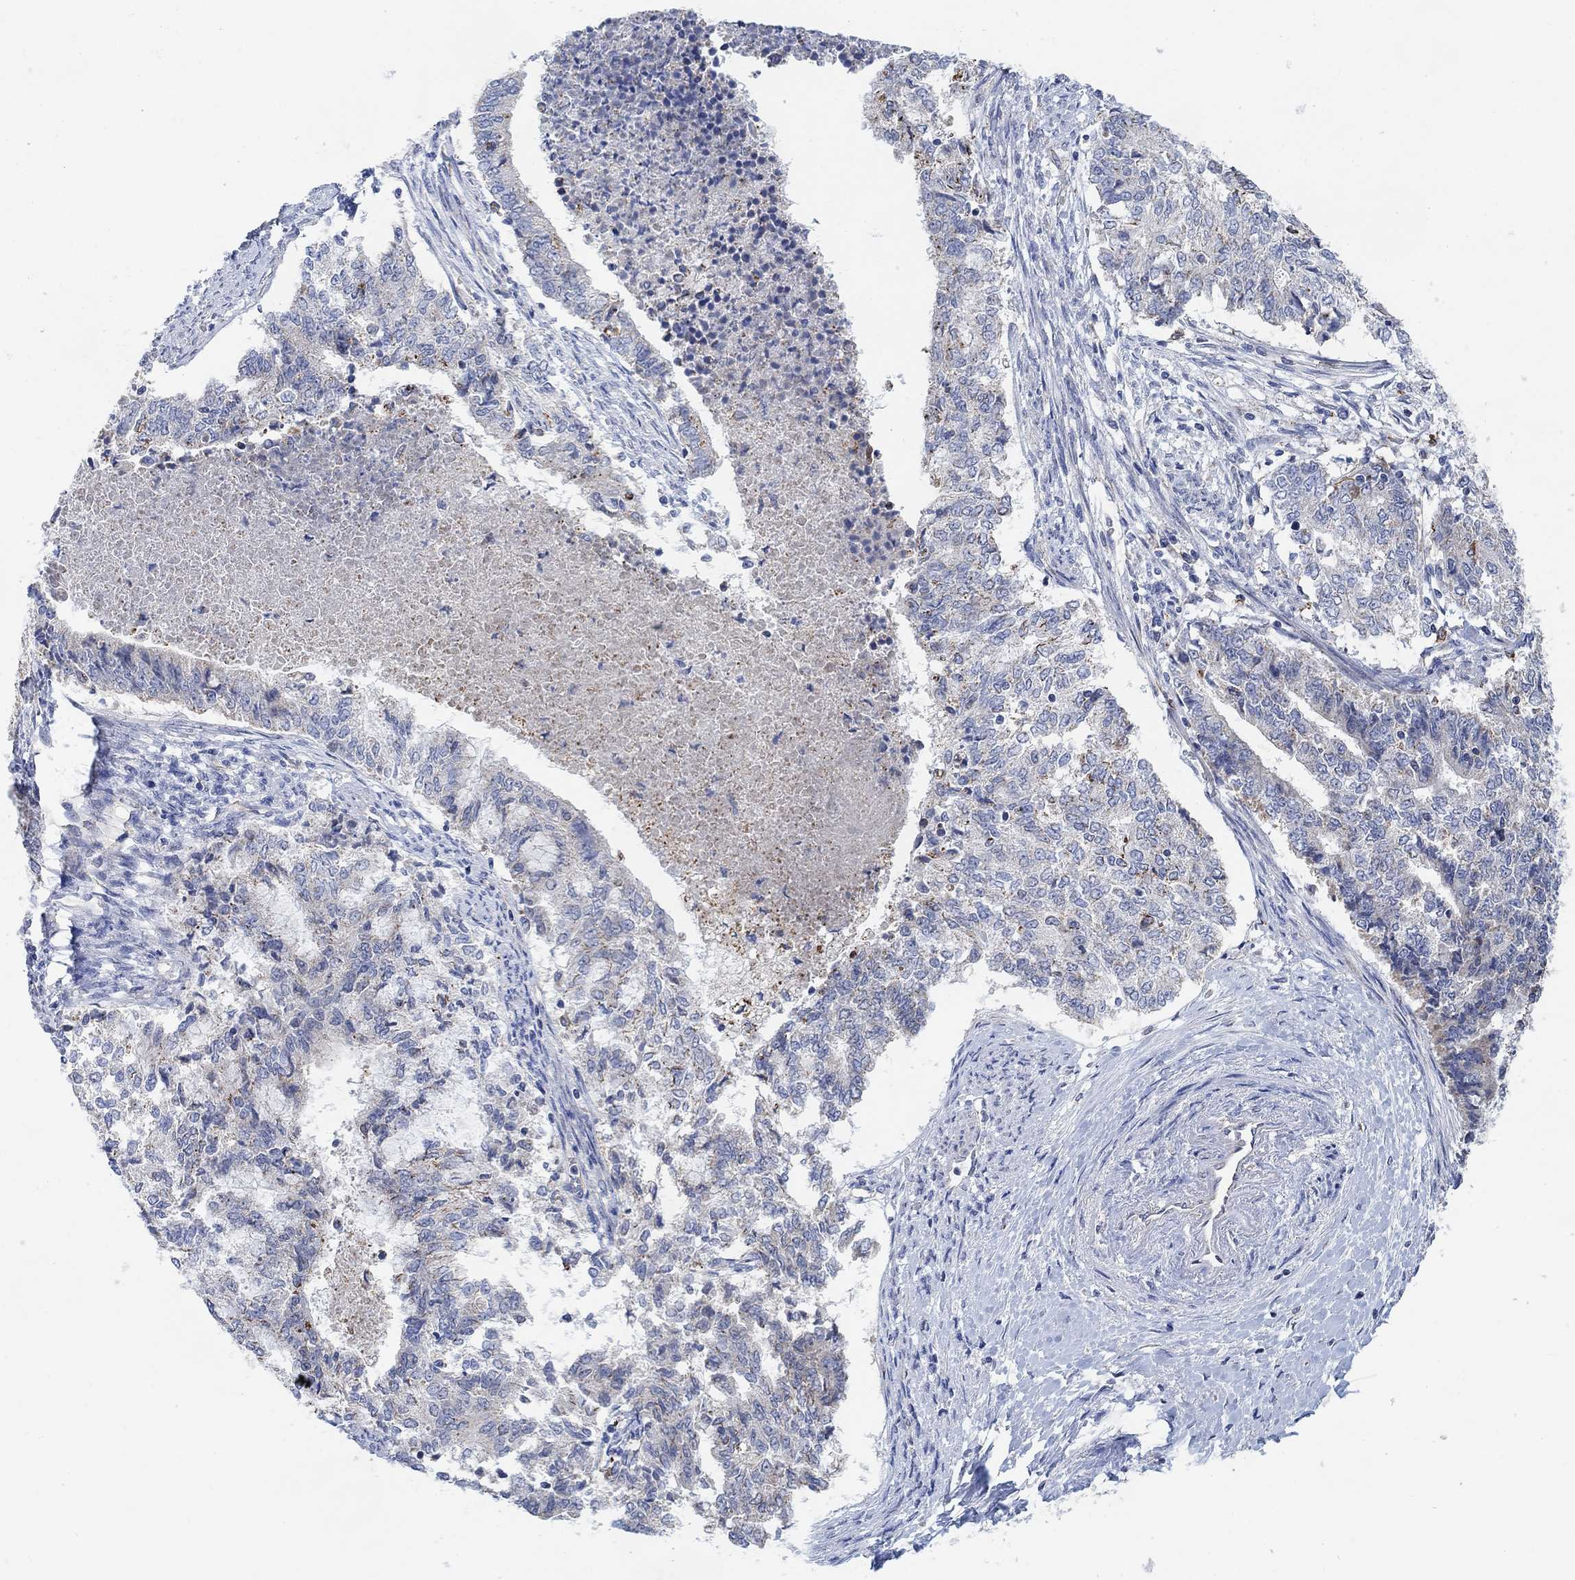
{"staining": {"intensity": "negative", "quantity": "none", "location": "none"}, "tissue": "endometrial cancer", "cell_type": "Tumor cells", "image_type": "cancer", "snomed": [{"axis": "morphology", "description": "Adenocarcinoma, NOS"}, {"axis": "topography", "description": "Endometrium"}], "caption": "There is no significant staining in tumor cells of endometrial cancer.", "gene": "HCRTR1", "patient": {"sex": "female", "age": 65}}